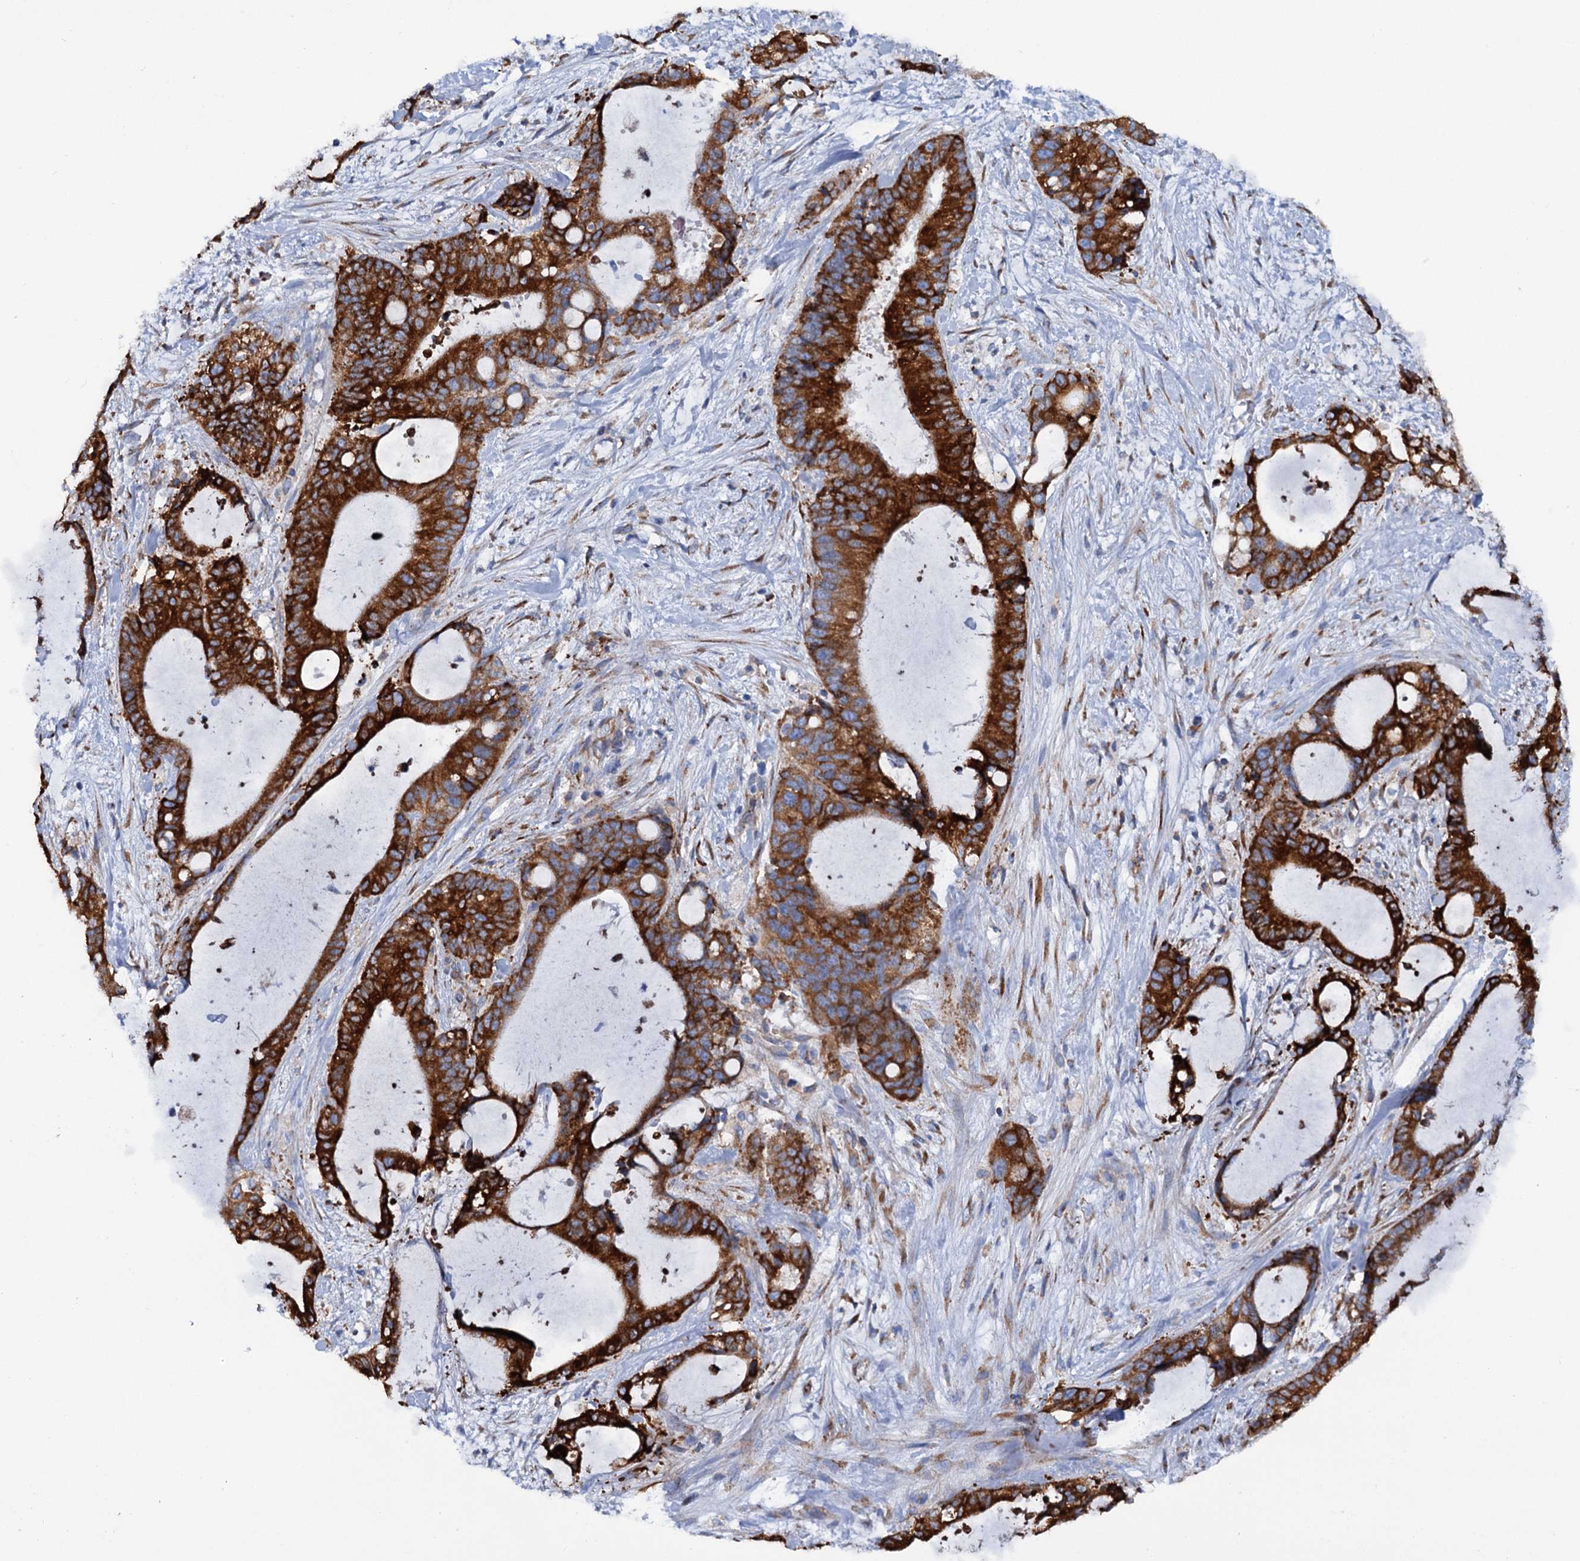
{"staining": {"intensity": "strong", "quantity": ">75%", "location": "cytoplasmic/membranous"}, "tissue": "liver cancer", "cell_type": "Tumor cells", "image_type": "cancer", "snomed": [{"axis": "morphology", "description": "Normal tissue, NOS"}, {"axis": "morphology", "description": "Cholangiocarcinoma"}, {"axis": "topography", "description": "Liver"}, {"axis": "topography", "description": "Peripheral nerve tissue"}], "caption": "DAB (3,3'-diaminobenzidine) immunohistochemical staining of liver cholangiocarcinoma exhibits strong cytoplasmic/membranous protein expression in about >75% of tumor cells. The staining was performed using DAB to visualize the protein expression in brown, while the nuclei were stained in blue with hematoxylin (Magnification: 20x).", "gene": "SHE", "patient": {"sex": "female", "age": 73}}